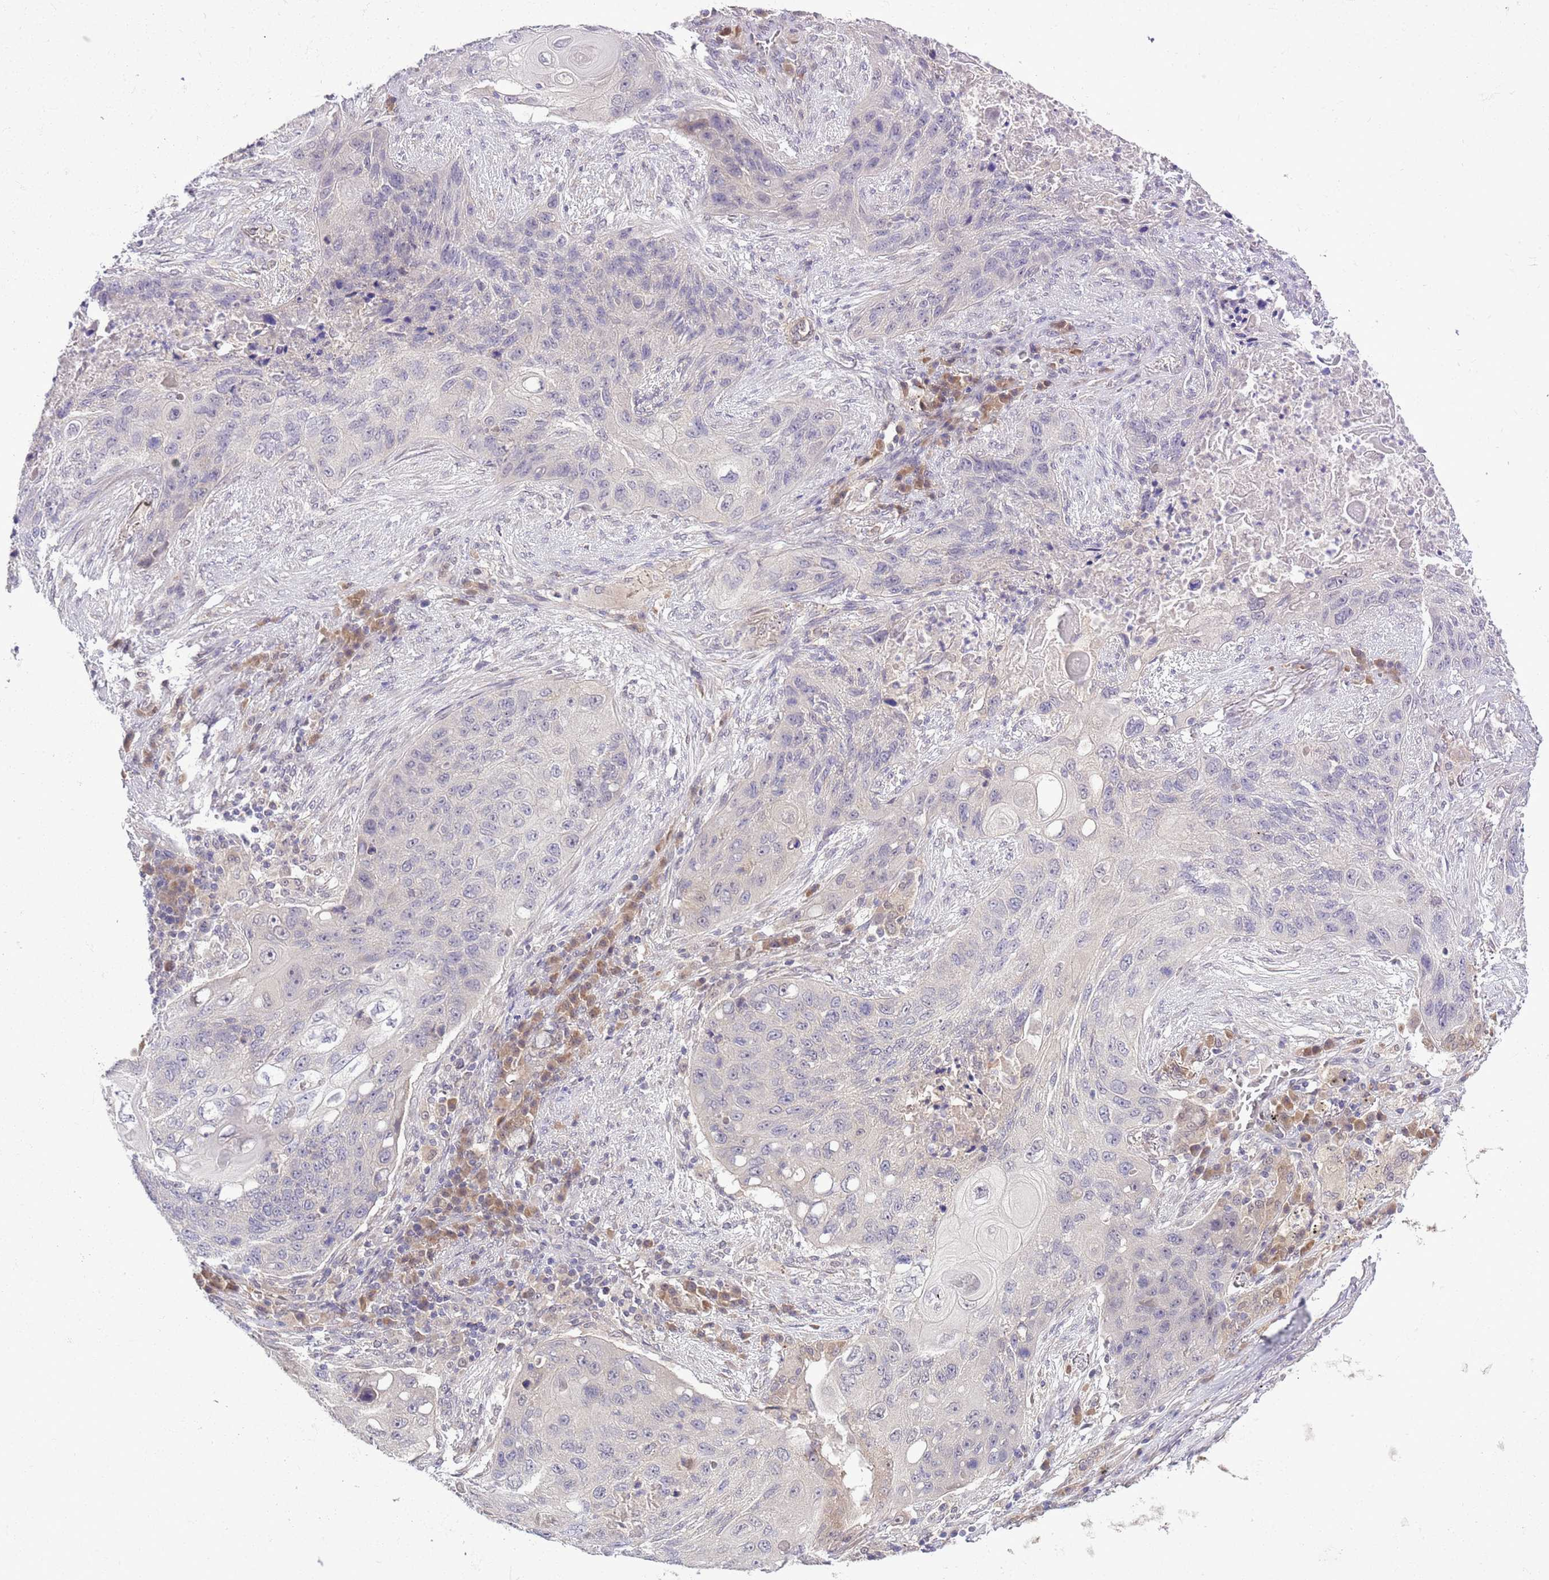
{"staining": {"intensity": "negative", "quantity": "none", "location": "none"}, "tissue": "lung cancer", "cell_type": "Tumor cells", "image_type": "cancer", "snomed": [{"axis": "morphology", "description": "Squamous cell carcinoma, NOS"}, {"axis": "topography", "description": "Lung"}], "caption": "Immunohistochemical staining of human lung cancer exhibits no significant staining in tumor cells.", "gene": "GALK2", "patient": {"sex": "female", "age": 63}}